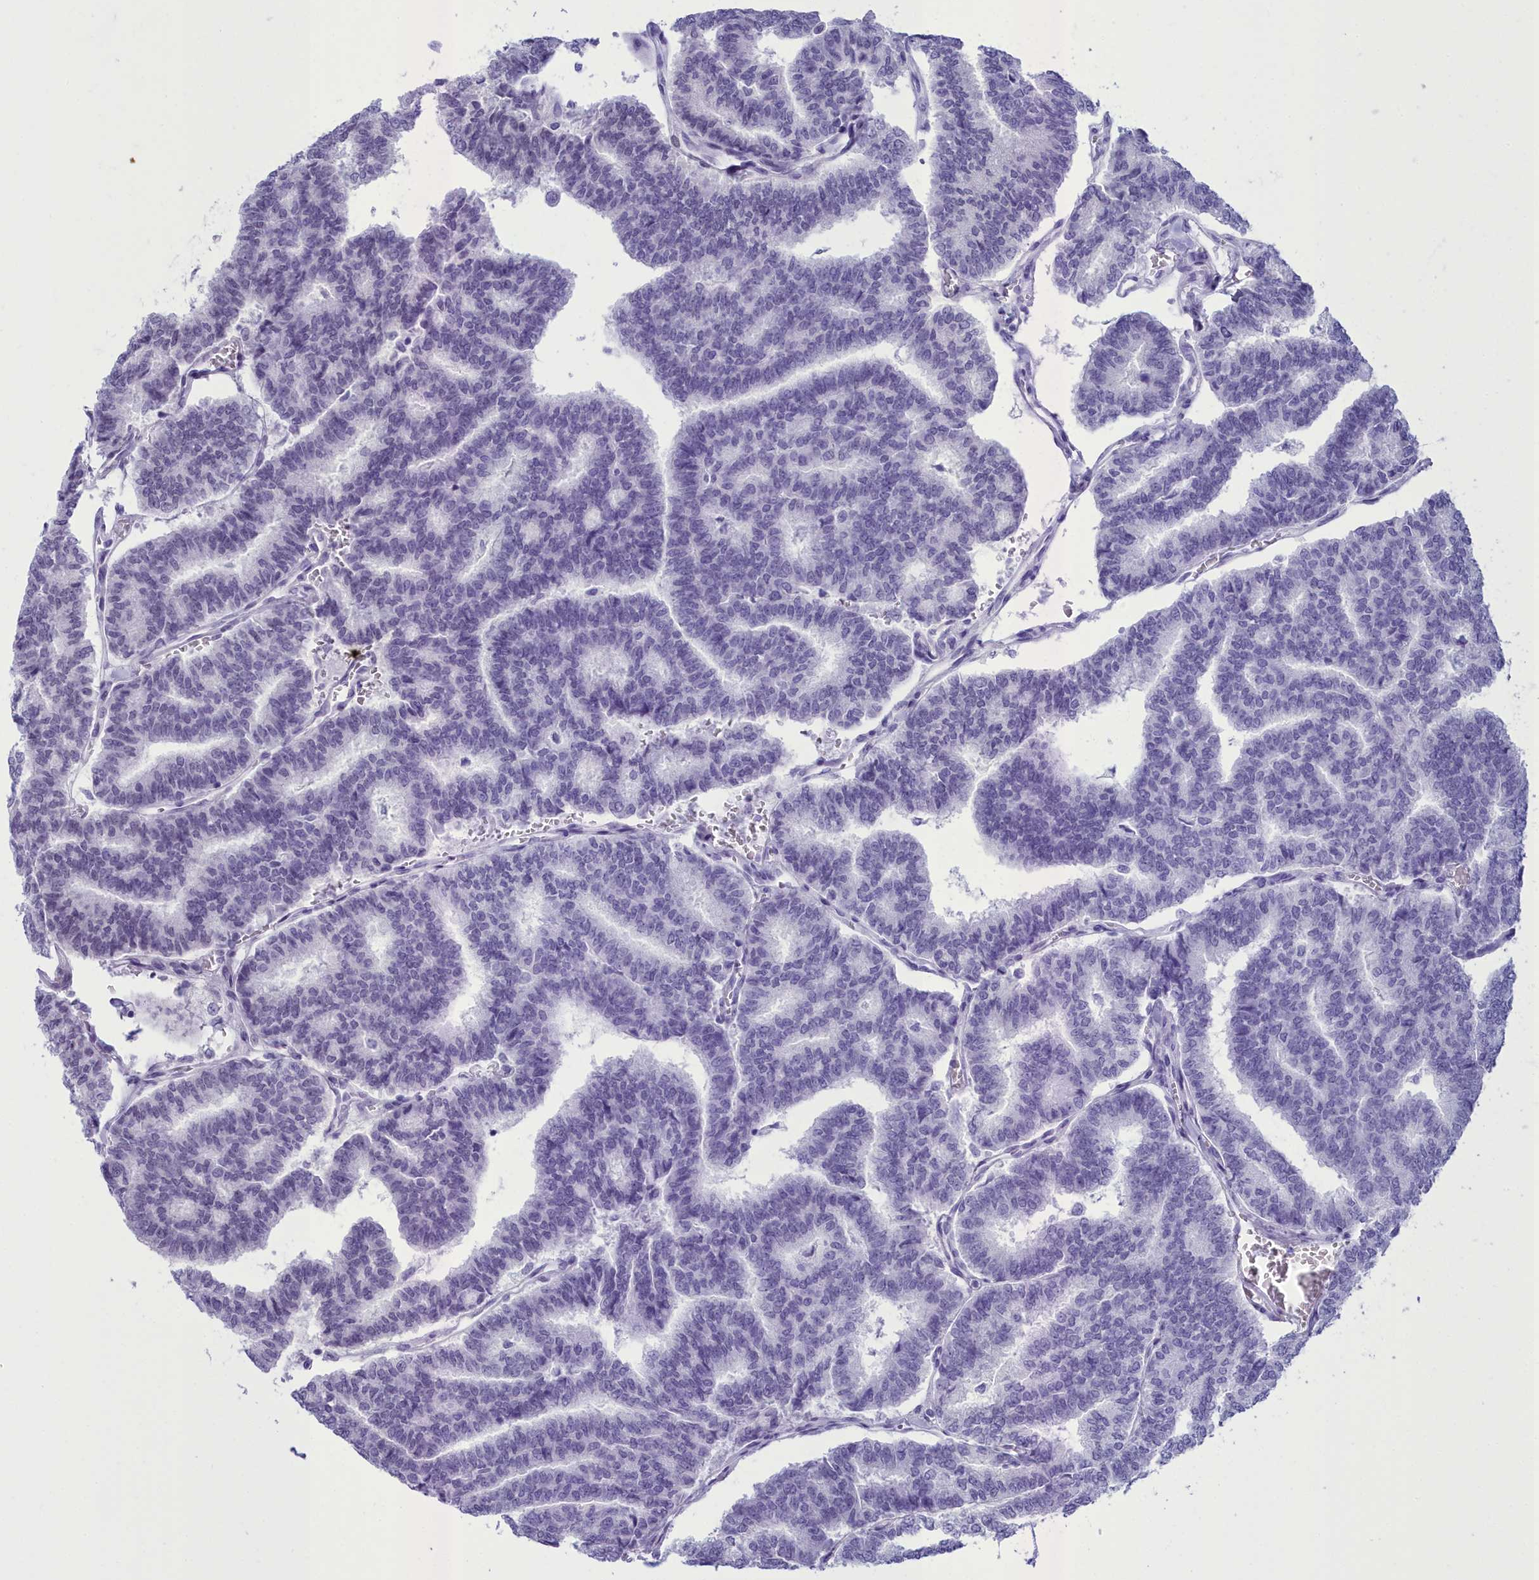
{"staining": {"intensity": "negative", "quantity": "none", "location": "none"}, "tissue": "thyroid cancer", "cell_type": "Tumor cells", "image_type": "cancer", "snomed": [{"axis": "morphology", "description": "Papillary adenocarcinoma, NOS"}, {"axis": "topography", "description": "Thyroid gland"}], "caption": "An immunohistochemistry image of thyroid papillary adenocarcinoma is shown. There is no staining in tumor cells of thyroid papillary adenocarcinoma.", "gene": "CEACAM19", "patient": {"sex": "female", "age": 35}}